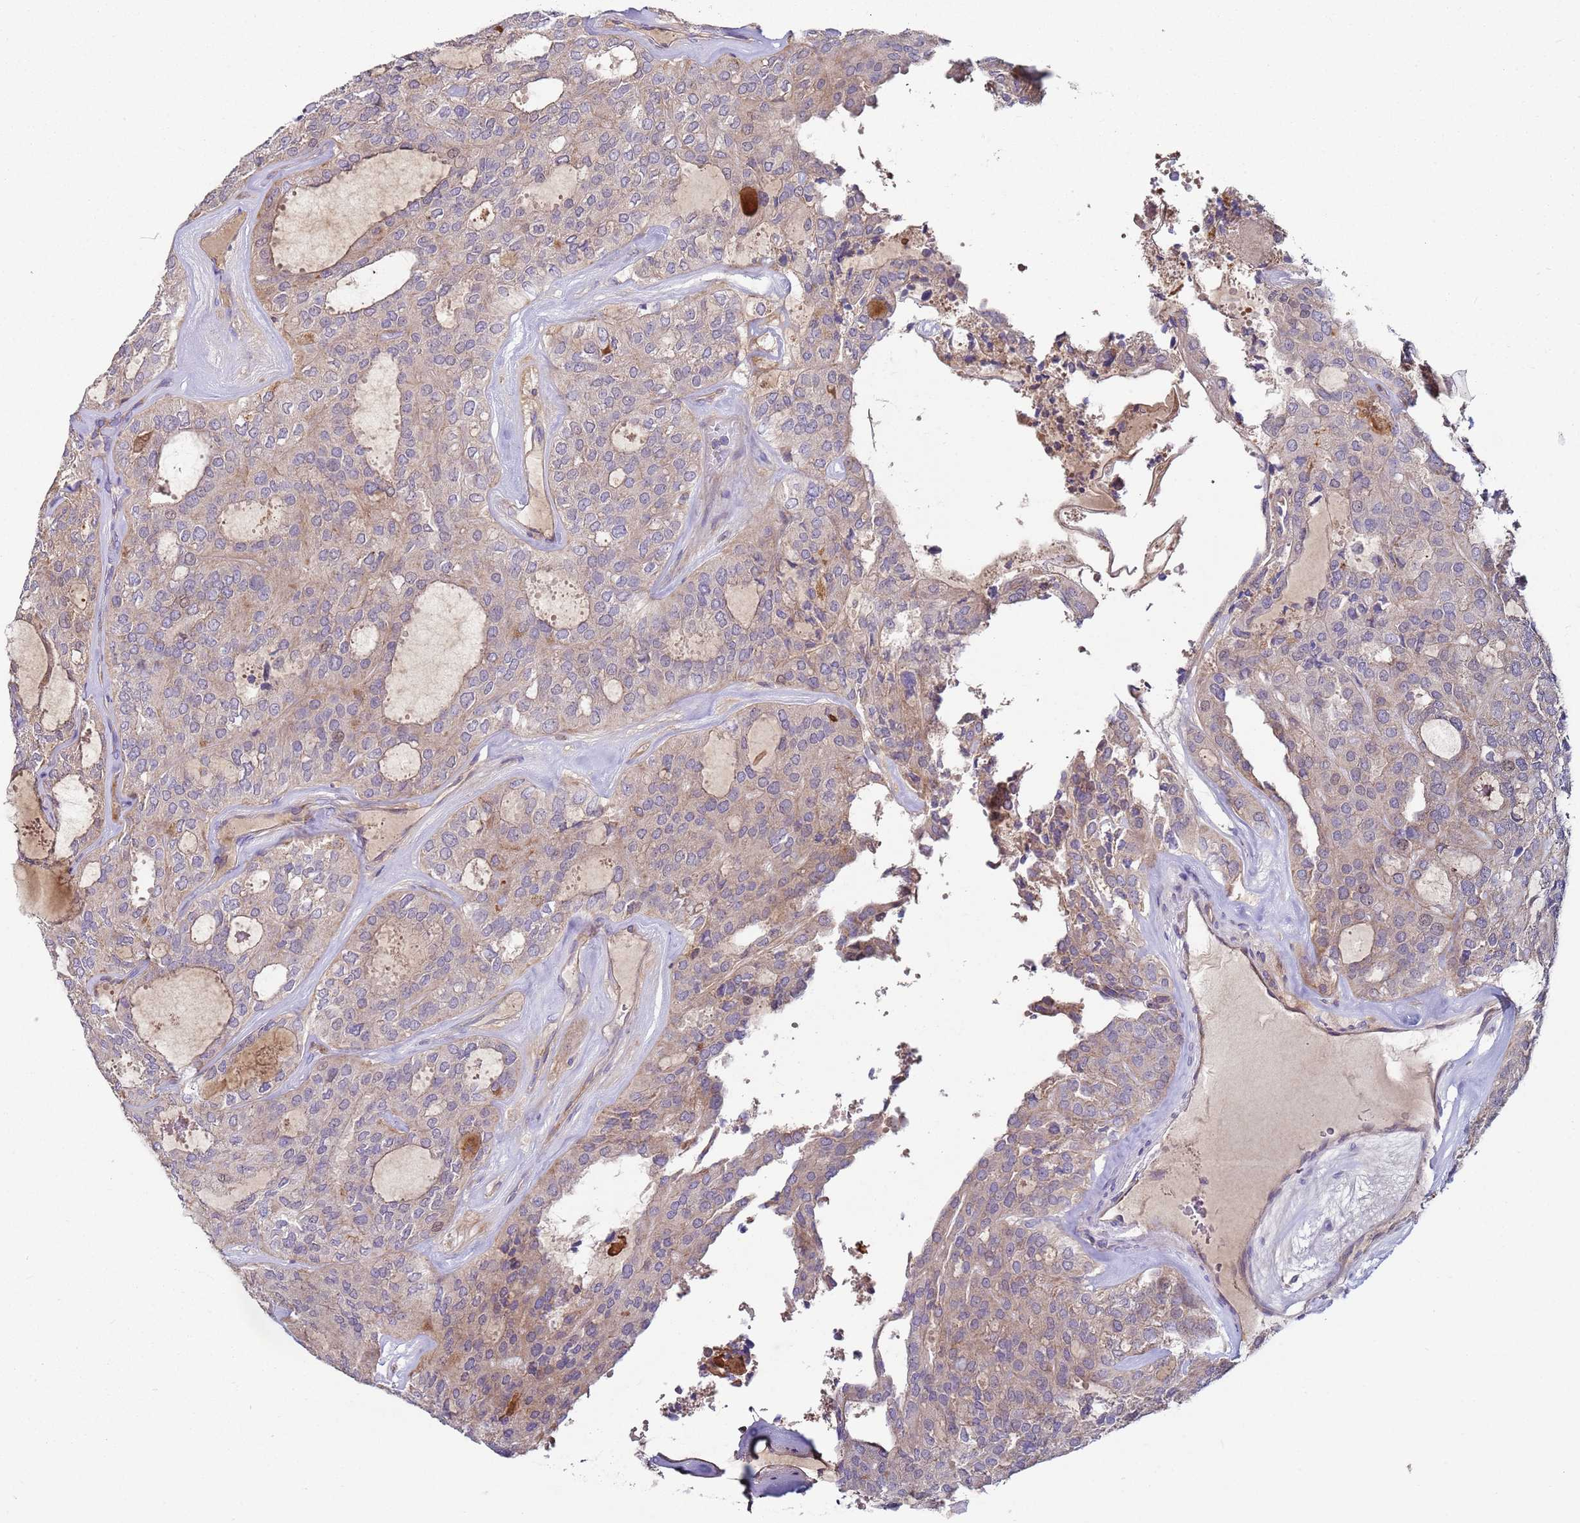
{"staining": {"intensity": "weak", "quantity": "25%-75%", "location": "cytoplasmic/membranous"}, "tissue": "thyroid cancer", "cell_type": "Tumor cells", "image_type": "cancer", "snomed": [{"axis": "morphology", "description": "Follicular adenoma carcinoma, NOS"}, {"axis": "topography", "description": "Thyroid gland"}], "caption": "IHC (DAB) staining of follicular adenoma carcinoma (thyroid) exhibits weak cytoplasmic/membranous protein expression in about 25%-75% of tumor cells.", "gene": "DIP2B", "patient": {"sex": "male", "age": 75}}